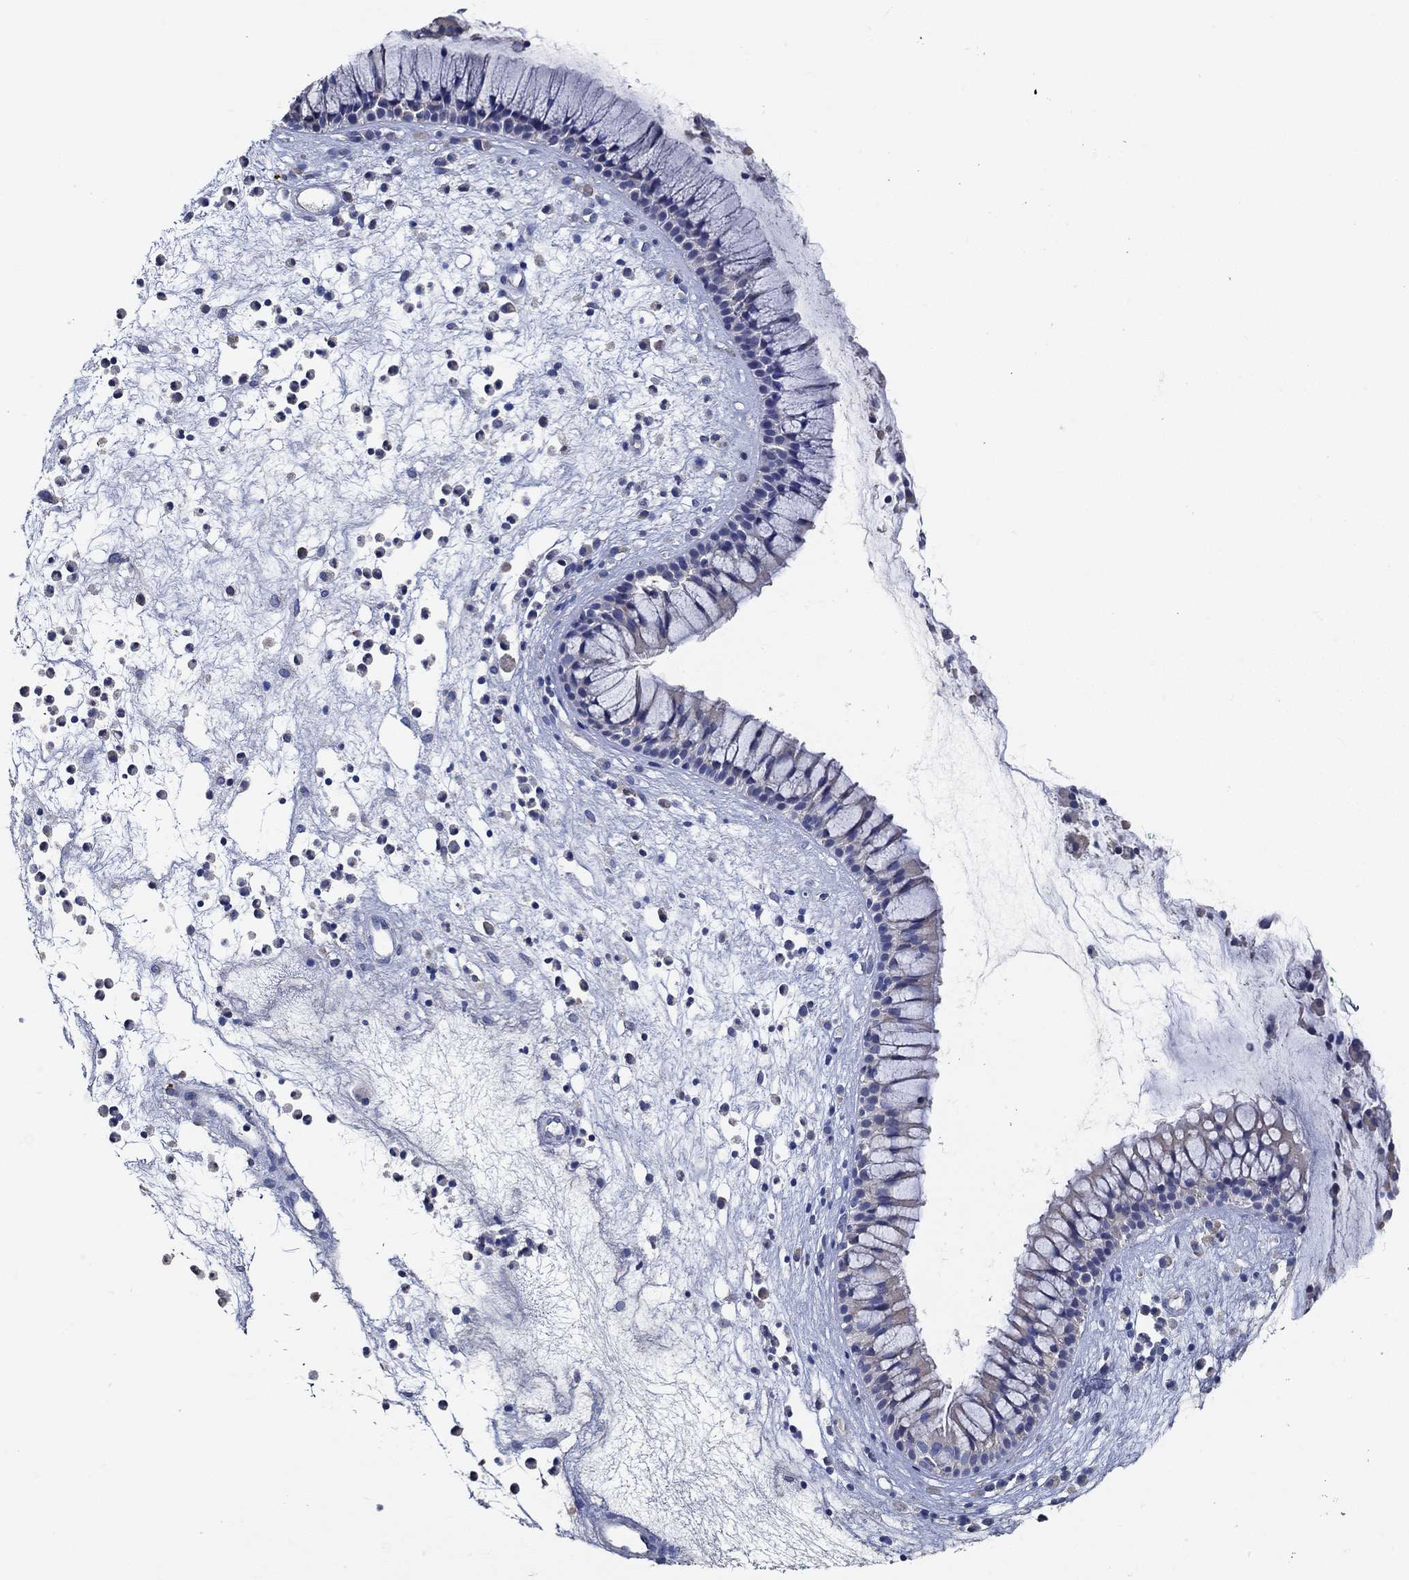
{"staining": {"intensity": "negative", "quantity": "none", "location": "none"}, "tissue": "nasopharynx", "cell_type": "Respiratory epithelial cells", "image_type": "normal", "snomed": [{"axis": "morphology", "description": "Normal tissue, NOS"}, {"axis": "topography", "description": "Nasopharynx"}], "caption": "Immunohistochemical staining of normal human nasopharynx displays no significant expression in respiratory epithelial cells.", "gene": "DOCK3", "patient": {"sex": "male", "age": 77}}